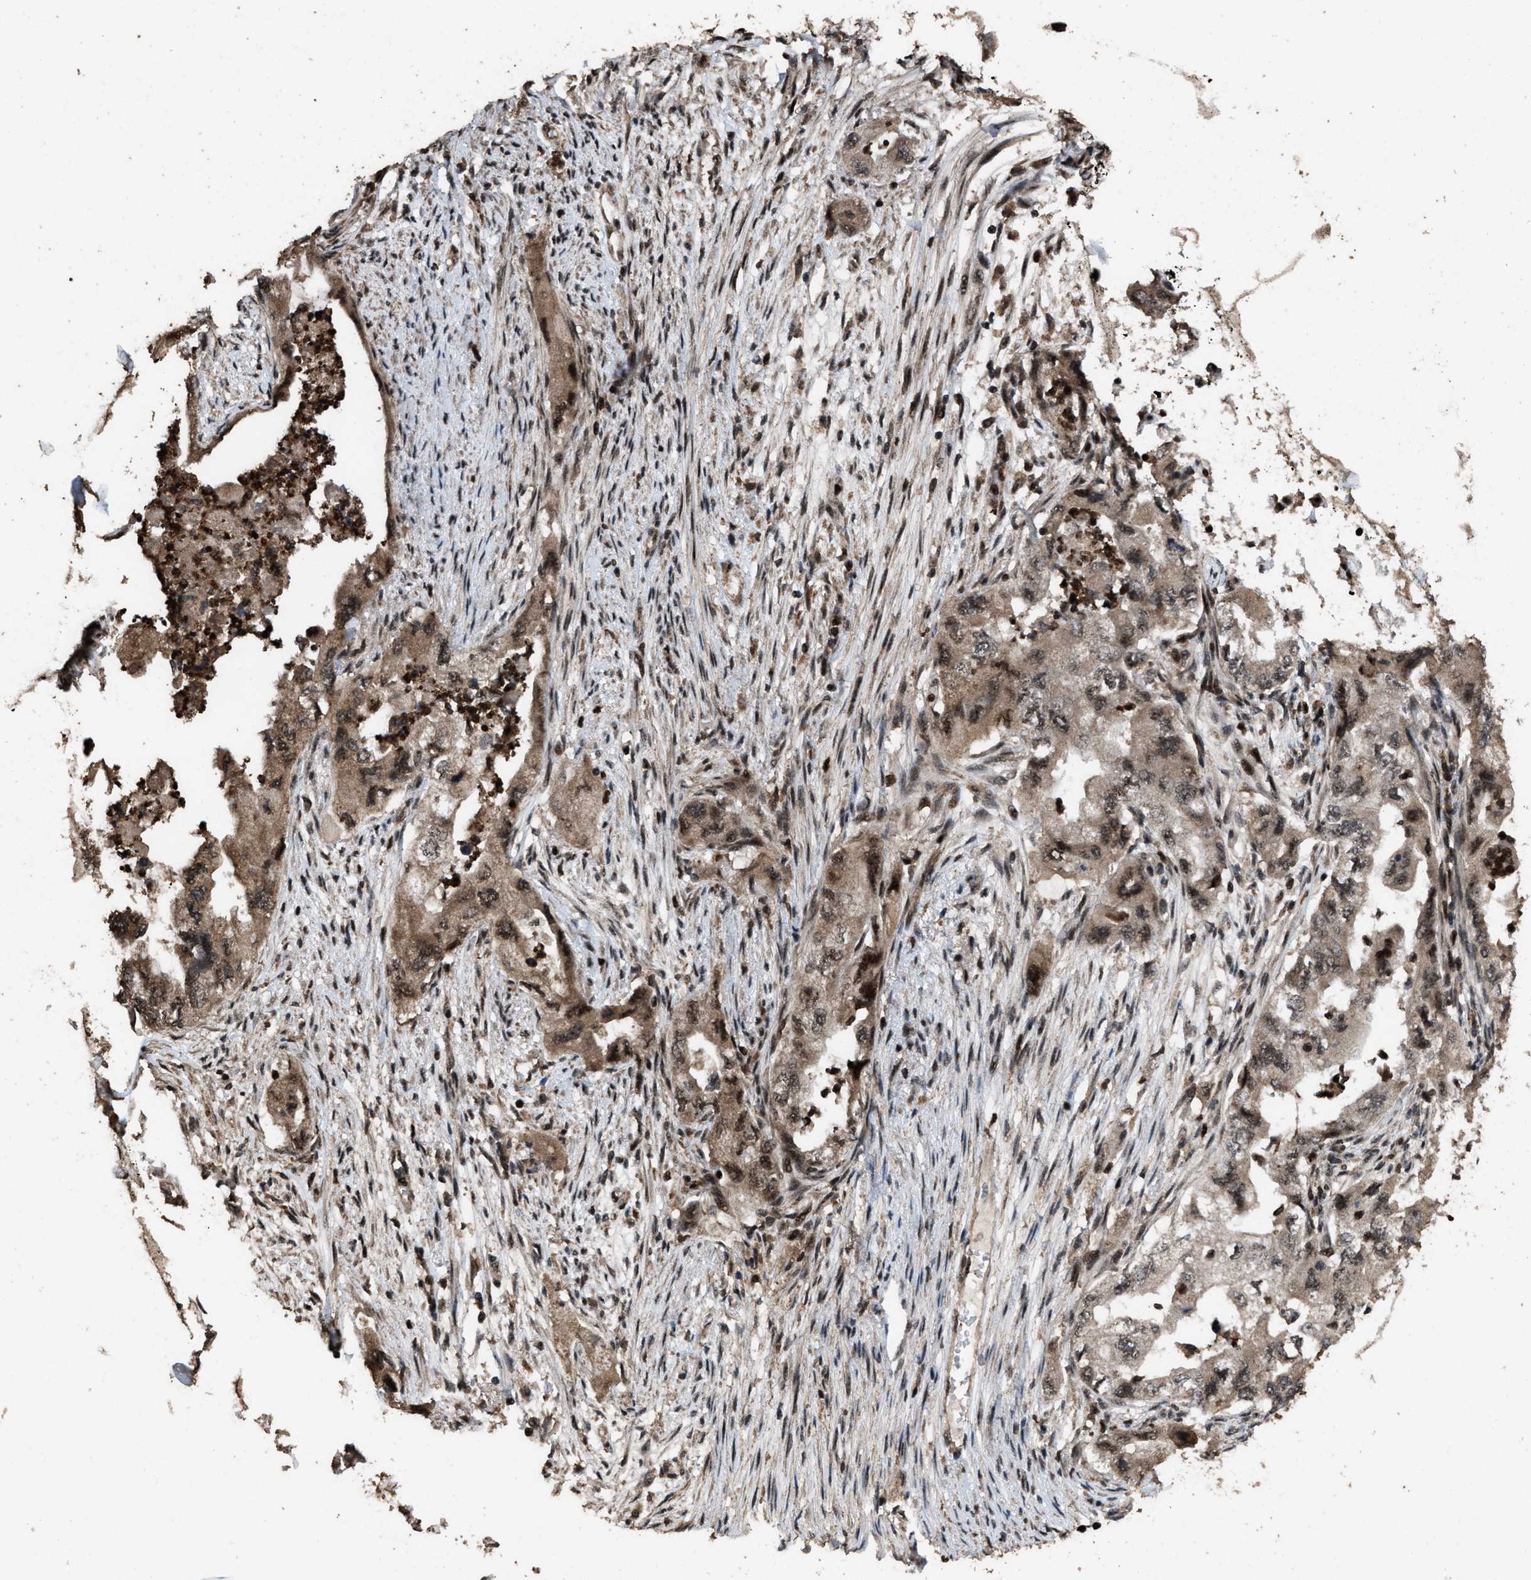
{"staining": {"intensity": "moderate", "quantity": "25%-75%", "location": "cytoplasmic/membranous,nuclear"}, "tissue": "pancreatic cancer", "cell_type": "Tumor cells", "image_type": "cancer", "snomed": [{"axis": "morphology", "description": "Adenocarcinoma, NOS"}, {"axis": "topography", "description": "Pancreas"}], "caption": "Pancreatic cancer (adenocarcinoma) stained for a protein shows moderate cytoplasmic/membranous and nuclear positivity in tumor cells. Using DAB (brown) and hematoxylin (blue) stains, captured at high magnification using brightfield microscopy.", "gene": "HAUS6", "patient": {"sex": "female", "age": 73}}